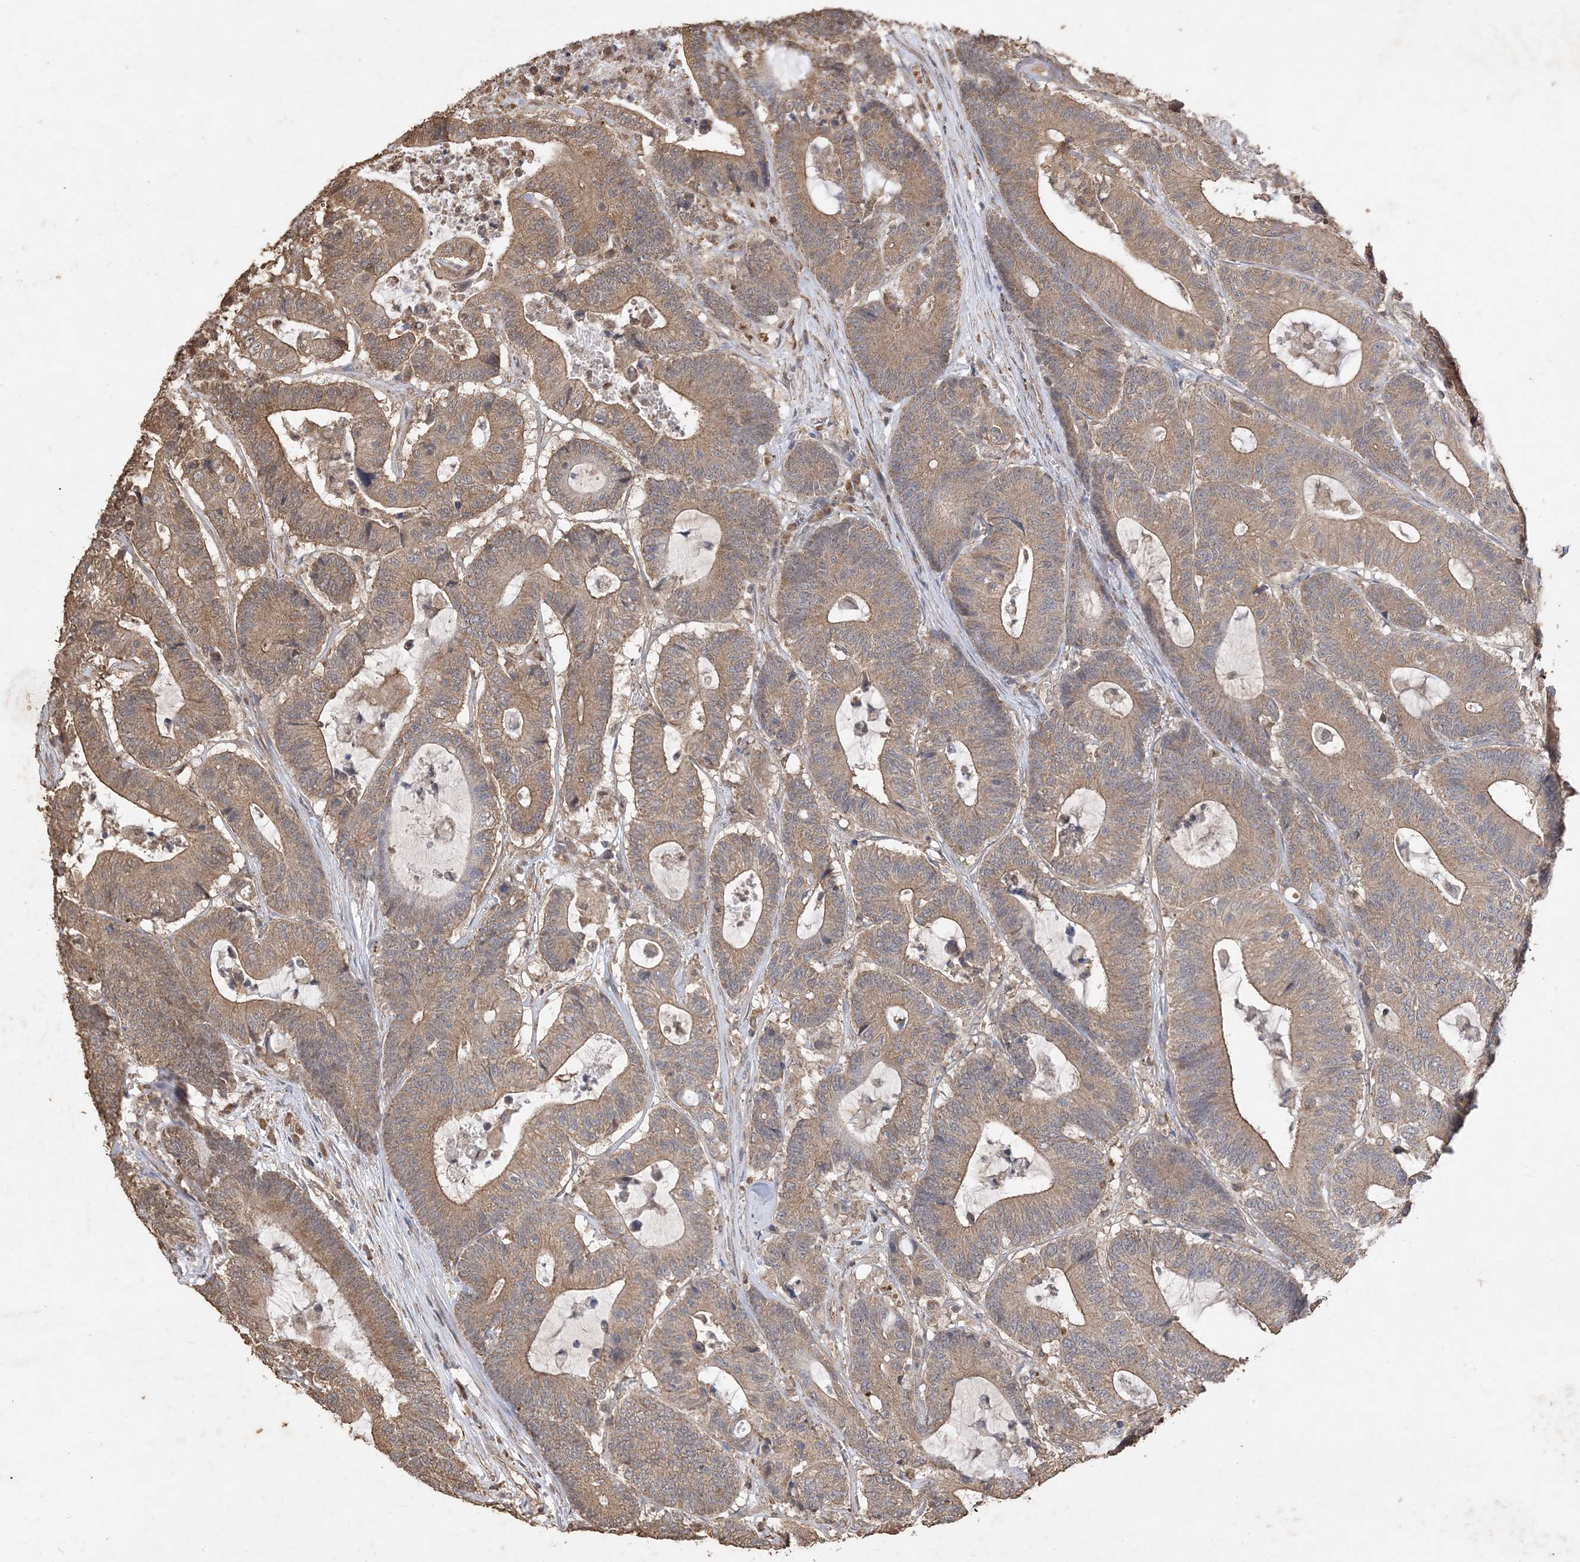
{"staining": {"intensity": "moderate", "quantity": ">75%", "location": "cytoplasmic/membranous"}, "tissue": "colorectal cancer", "cell_type": "Tumor cells", "image_type": "cancer", "snomed": [{"axis": "morphology", "description": "Adenocarcinoma, NOS"}, {"axis": "topography", "description": "Colon"}], "caption": "A high-resolution micrograph shows immunohistochemistry (IHC) staining of colorectal cancer (adenocarcinoma), which exhibits moderate cytoplasmic/membranous staining in about >75% of tumor cells.", "gene": "HPS4", "patient": {"sex": "female", "age": 84}}